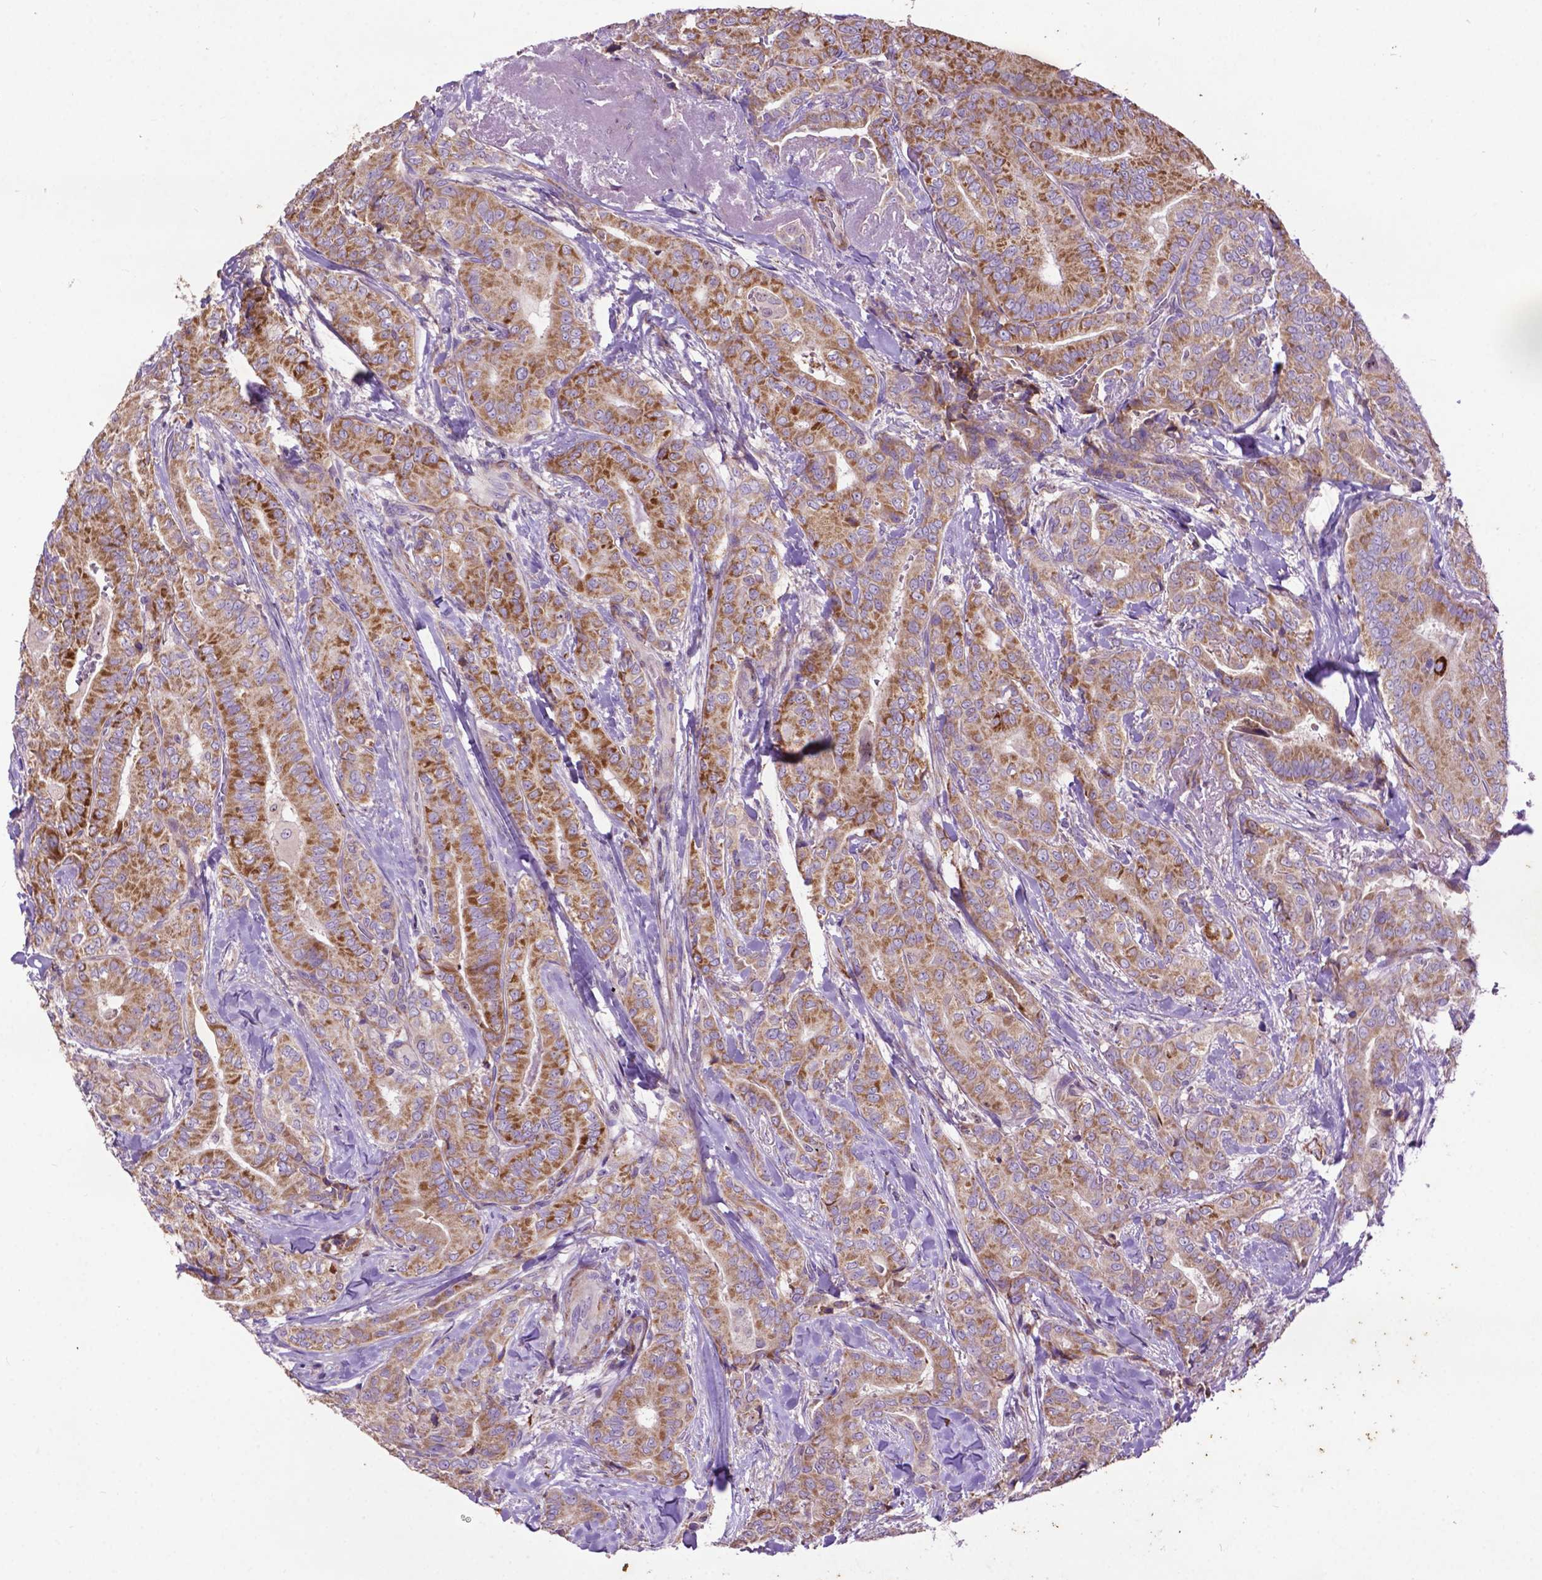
{"staining": {"intensity": "moderate", "quantity": ">75%", "location": "cytoplasmic/membranous"}, "tissue": "thyroid cancer", "cell_type": "Tumor cells", "image_type": "cancer", "snomed": [{"axis": "morphology", "description": "Papillary adenocarcinoma, NOS"}, {"axis": "topography", "description": "Thyroid gland"}], "caption": "Immunohistochemical staining of thyroid cancer demonstrates moderate cytoplasmic/membranous protein expression in approximately >75% of tumor cells.", "gene": "THEGL", "patient": {"sex": "male", "age": 61}}